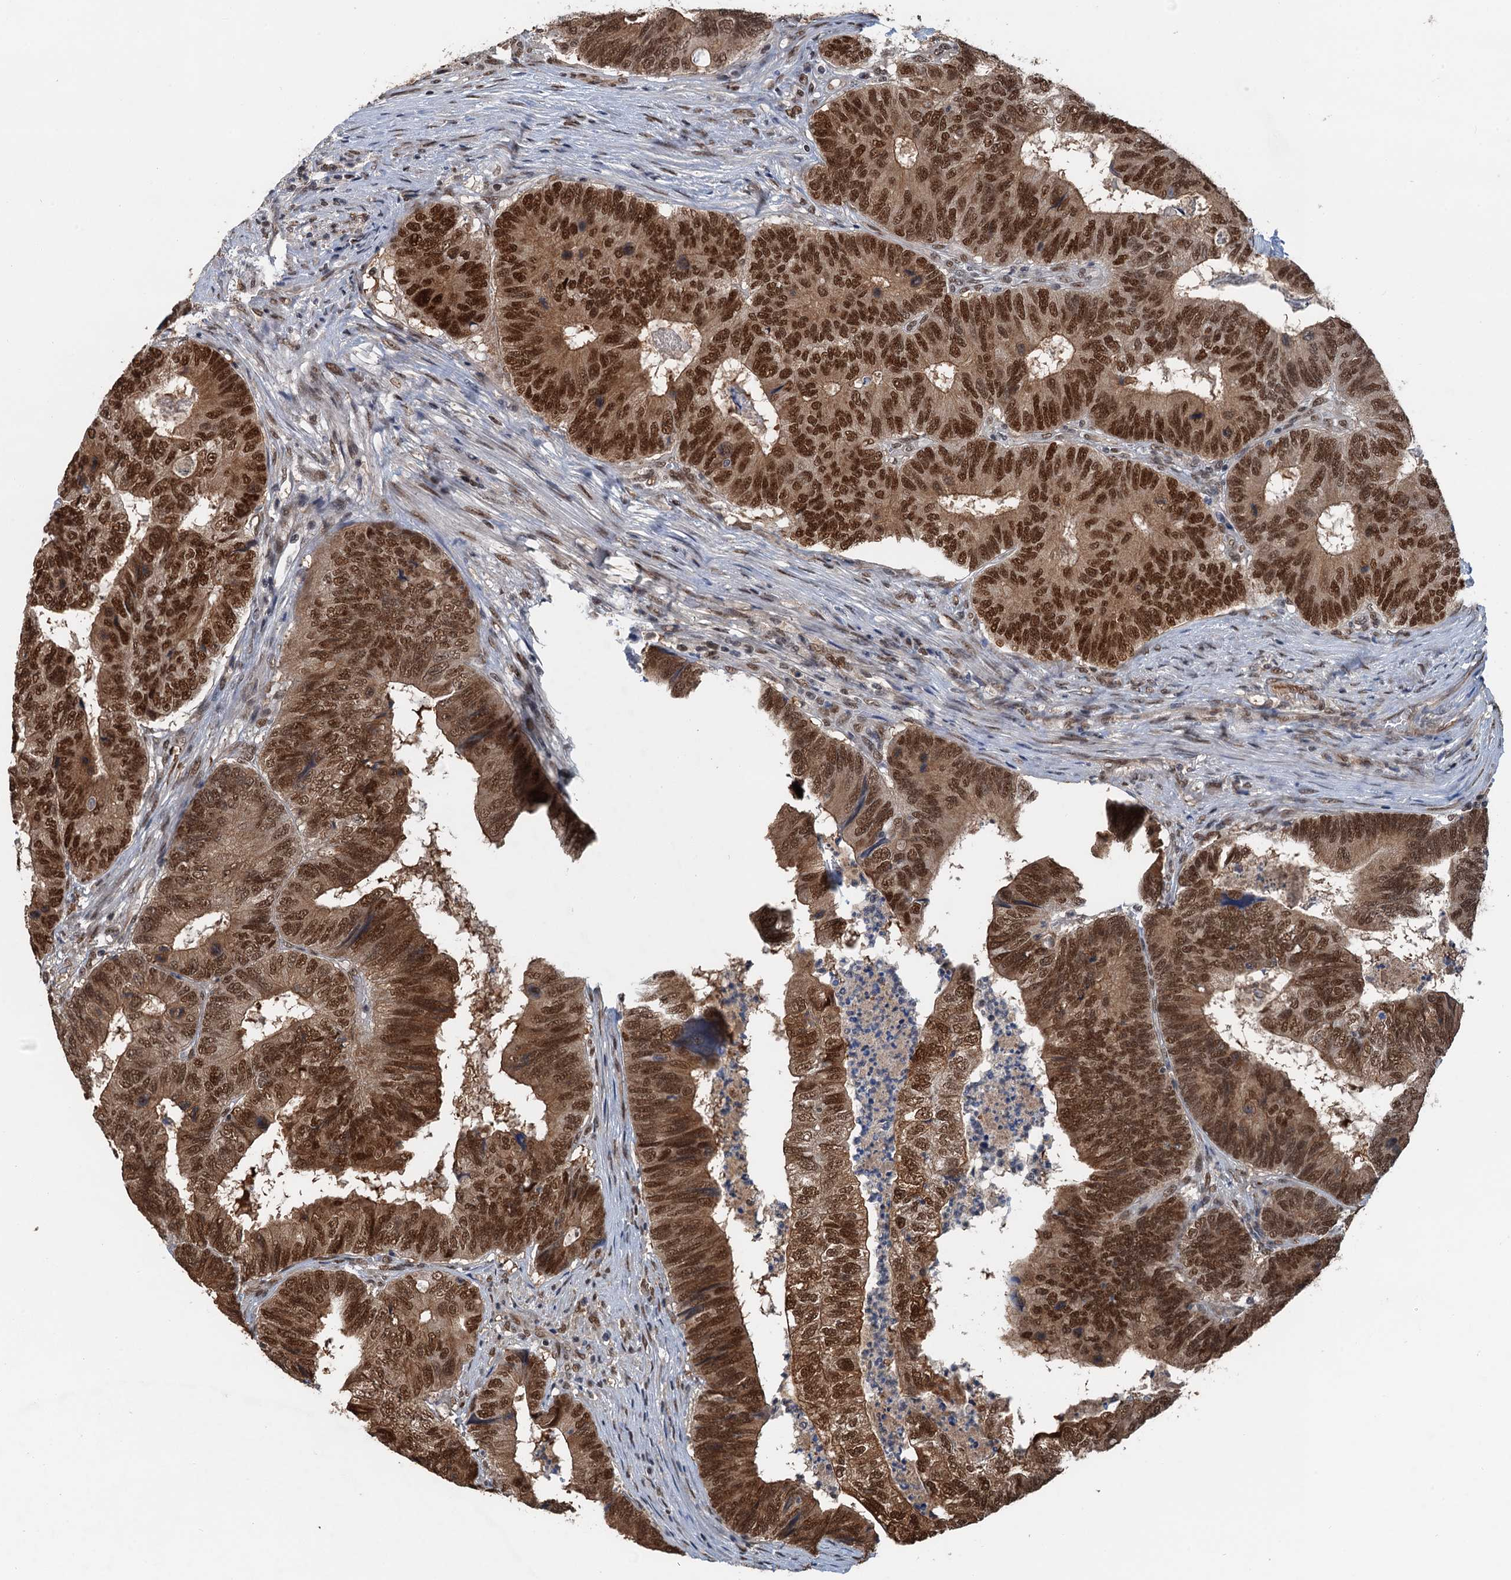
{"staining": {"intensity": "strong", "quantity": ">75%", "location": "nuclear"}, "tissue": "colorectal cancer", "cell_type": "Tumor cells", "image_type": "cancer", "snomed": [{"axis": "morphology", "description": "Adenocarcinoma, NOS"}, {"axis": "topography", "description": "Colon"}], "caption": "Immunohistochemistry (IHC) photomicrograph of human adenocarcinoma (colorectal) stained for a protein (brown), which demonstrates high levels of strong nuclear expression in about >75% of tumor cells.", "gene": "CFDP1", "patient": {"sex": "female", "age": 67}}